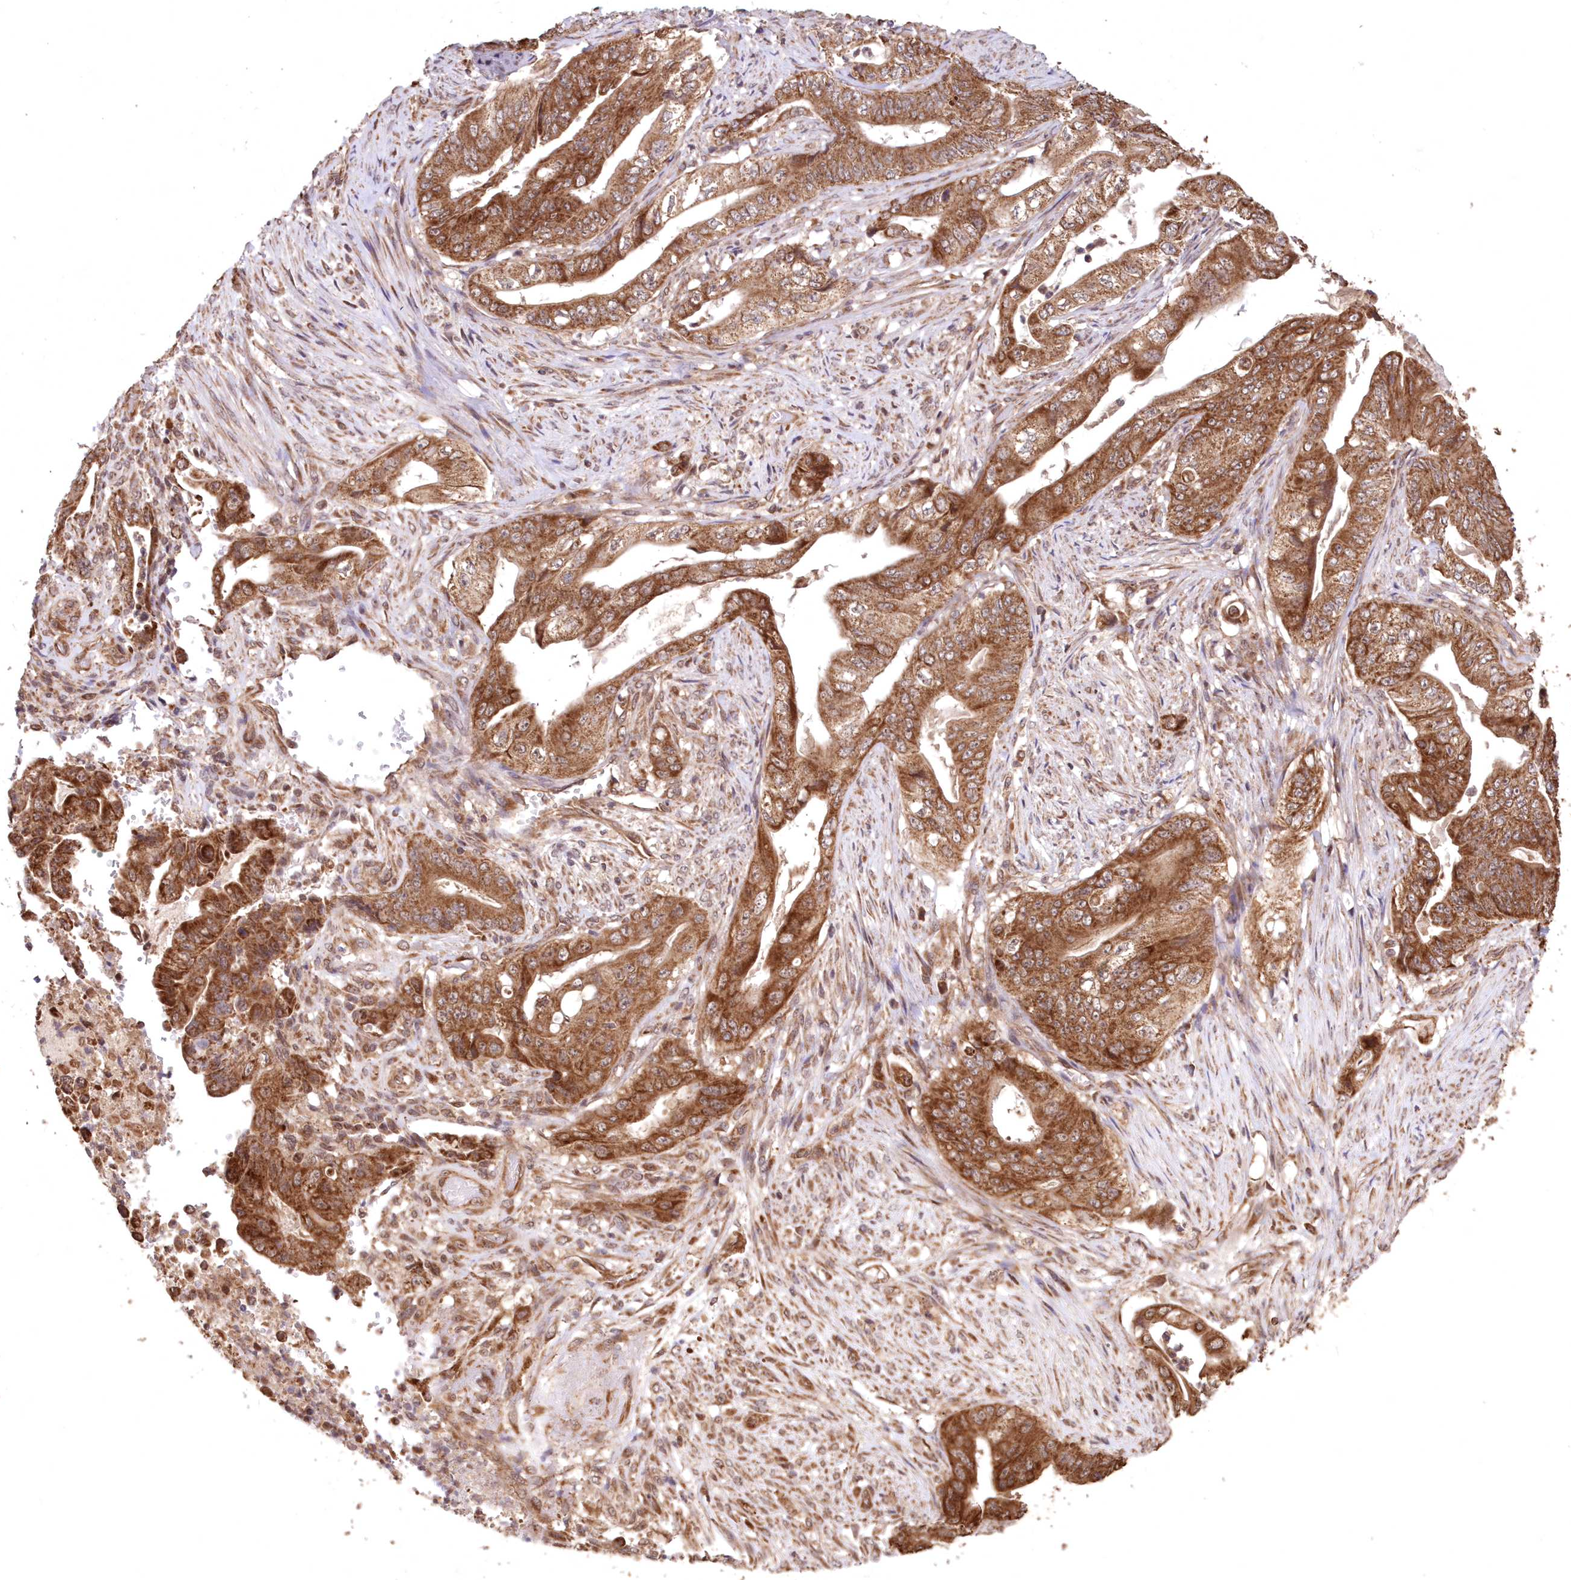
{"staining": {"intensity": "moderate", "quantity": ">75%", "location": "cytoplasmic/membranous"}, "tissue": "stomach cancer", "cell_type": "Tumor cells", "image_type": "cancer", "snomed": [{"axis": "morphology", "description": "Adenocarcinoma, NOS"}, {"axis": "topography", "description": "Stomach"}], "caption": "Immunohistochemistry (DAB (3,3'-diaminobenzidine)) staining of stomach cancer (adenocarcinoma) reveals moderate cytoplasmic/membranous protein positivity in about >75% of tumor cells.", "gene": "PCBP1", "patient": {"sex": "female", "age": 73}}